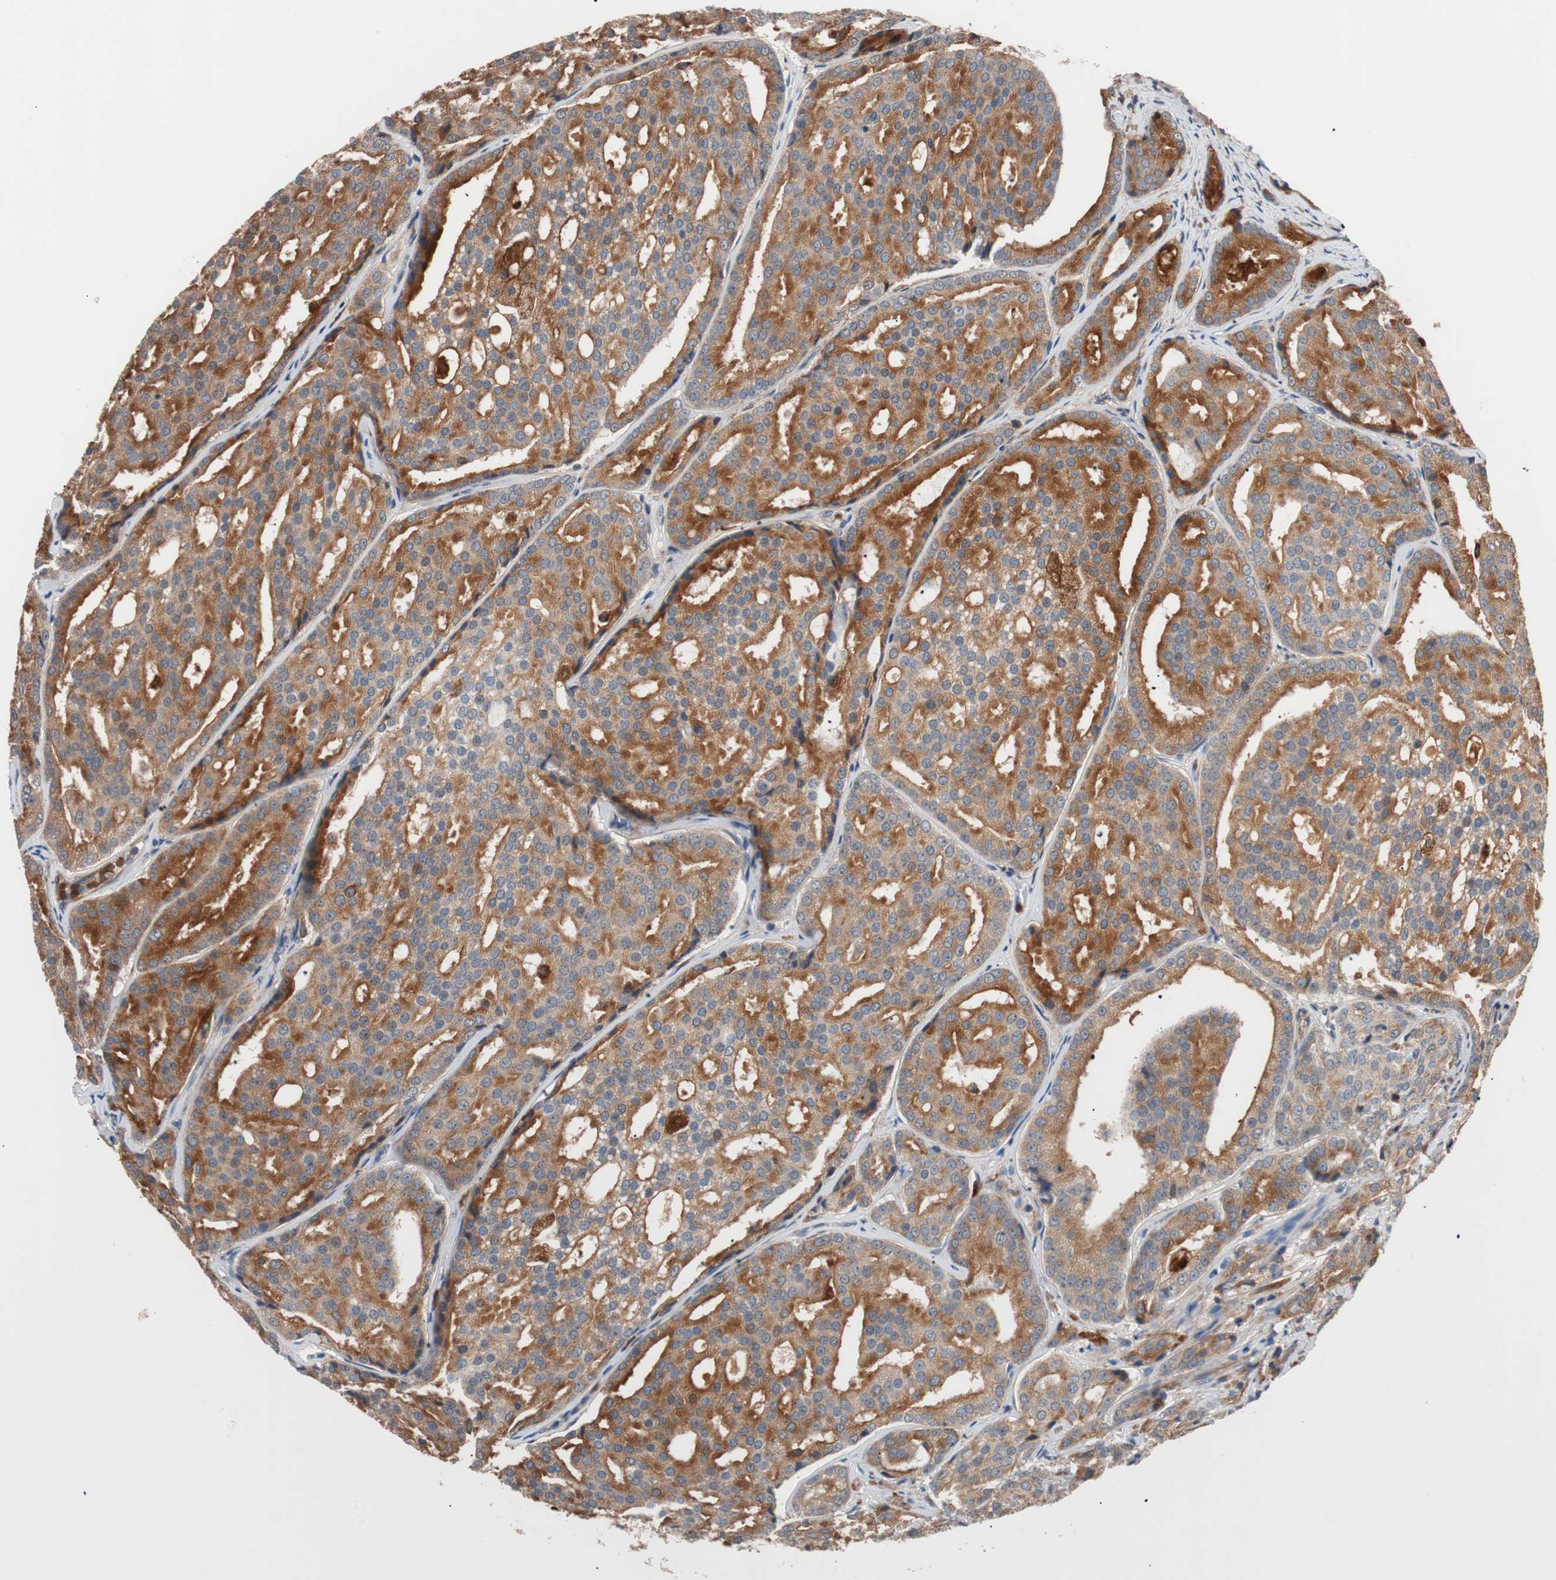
{"staining": {"intensity": "moderate", "quantity": ">75%", "location": "cytoplasmic/membranous"}, "tissue": "prostate cancer", "cell_type": "Tumor cells", "image_type": "cancer", "snomed": [{"axis": "morphology", "description": "Adenocarcinoma, High grade"}, {"axis": "topography", "description": "Prostate"}], "caption": "Immunohistochemistry (IHC) histopathology image of neoplastic tissue: adenocarcinoma (high-grade) (prostate) stained using immunohistochemistry (IHC) displays medium levels of moderate protein expression localized specifically in the cytoplasmic/membranous of tumor cells, appearing as a cytoplasmic/membranous brown color.", "gene": "LITAF", "patient": {"sex": "male", "age": 64}}